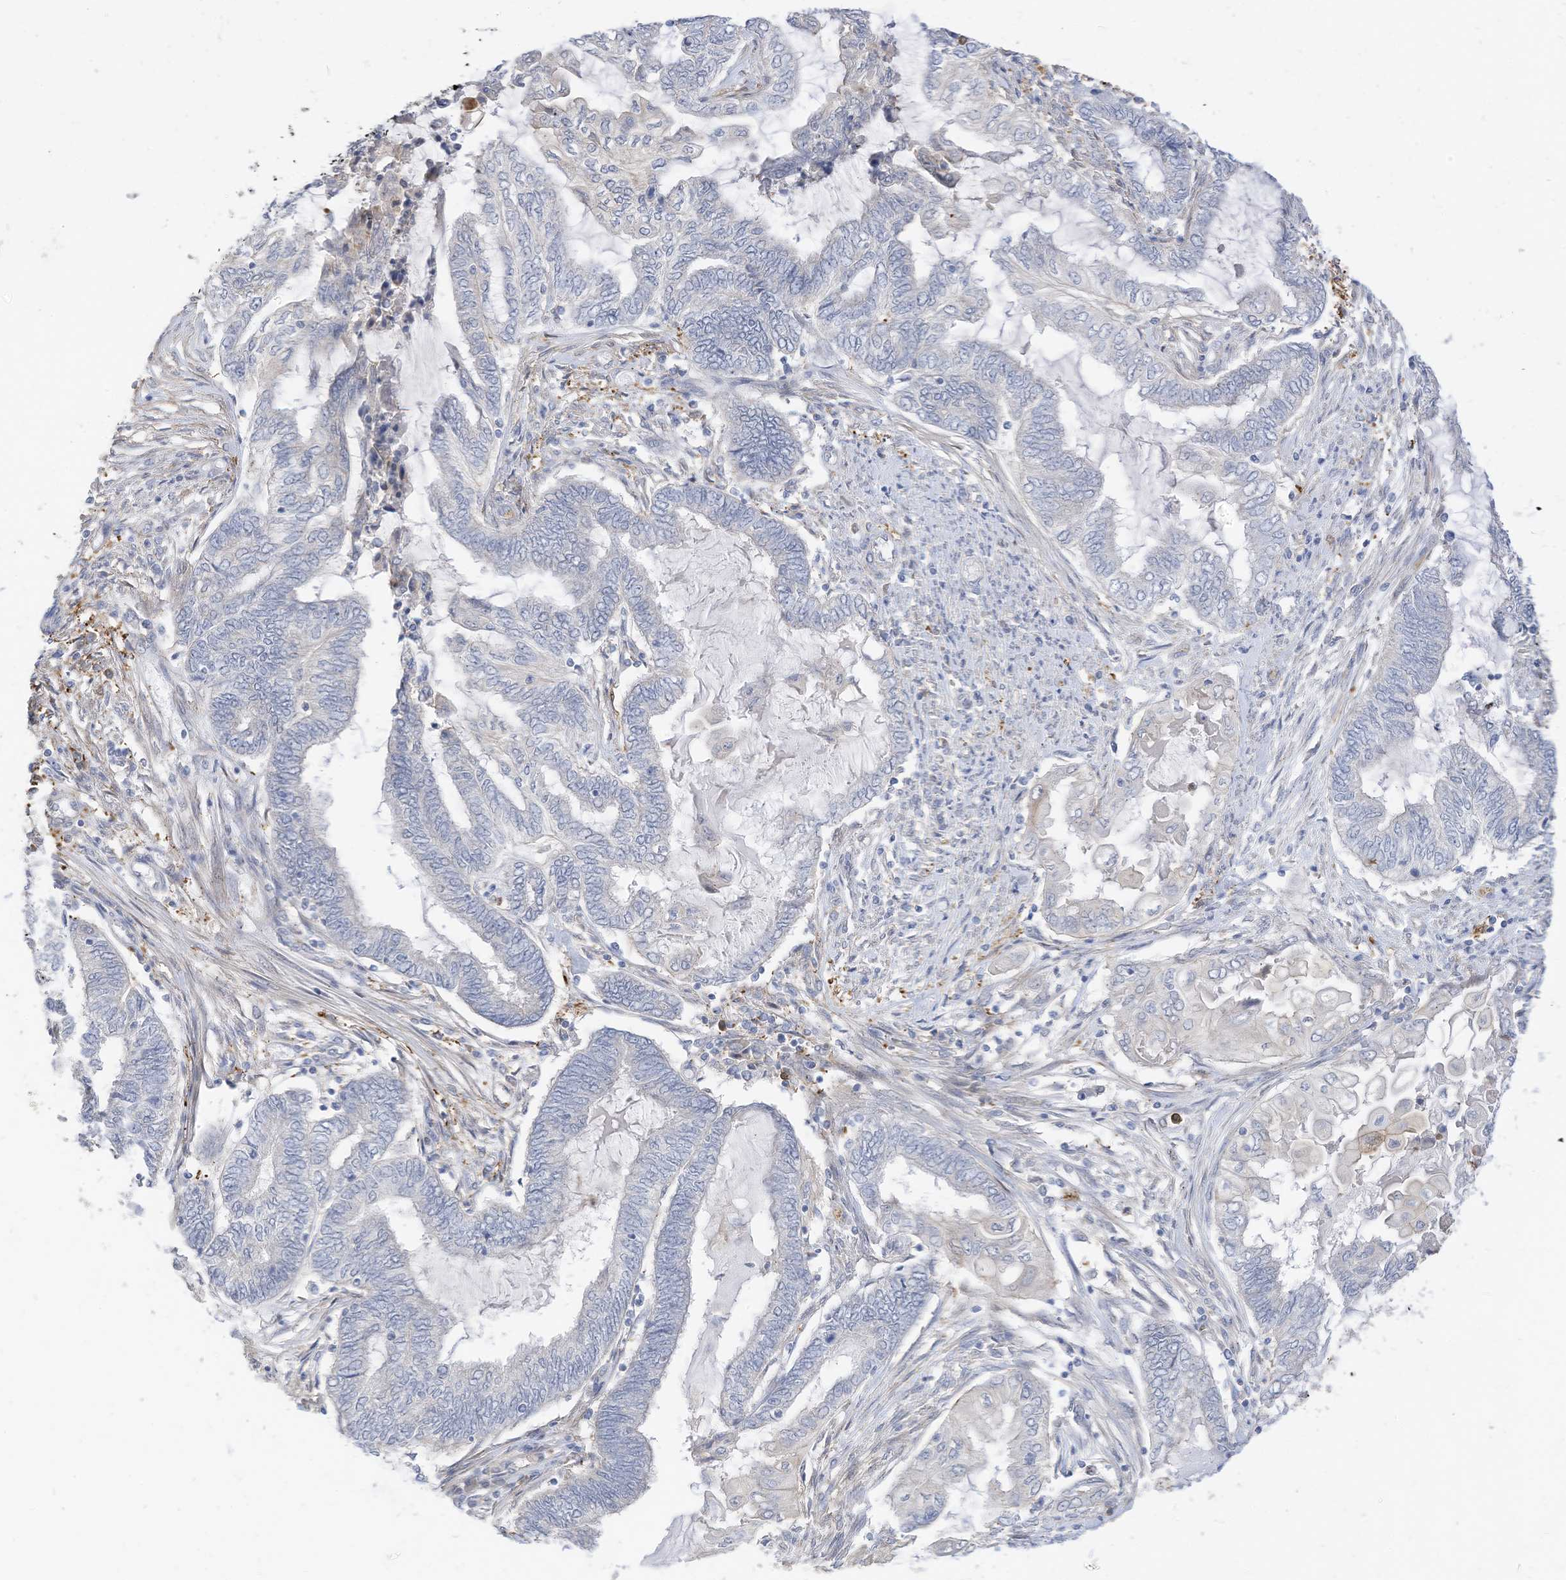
{"staining": {"intensity": "negative", "quantity": "none", "location": "none"}, "tissue": "endometrial cancer", "cell_type": "Tumor cells", "image_type": "cancer", "snomed": [{"axis": "morphology", "description": "Adenocarcinoma, NOS"}, {"axis": "topography", "description": "Uterus"}, {"axis": "topography", "description": "Endometrium"}], "caption": "High power microscopy image of an immunohistochemistry (IHC) micrograph of endometrial cancer (adenocarcinoma), revealing no significant staining in tumor cells.", "gene": "ATP13A1", "patient": {"sex": "female", "age": 70}}